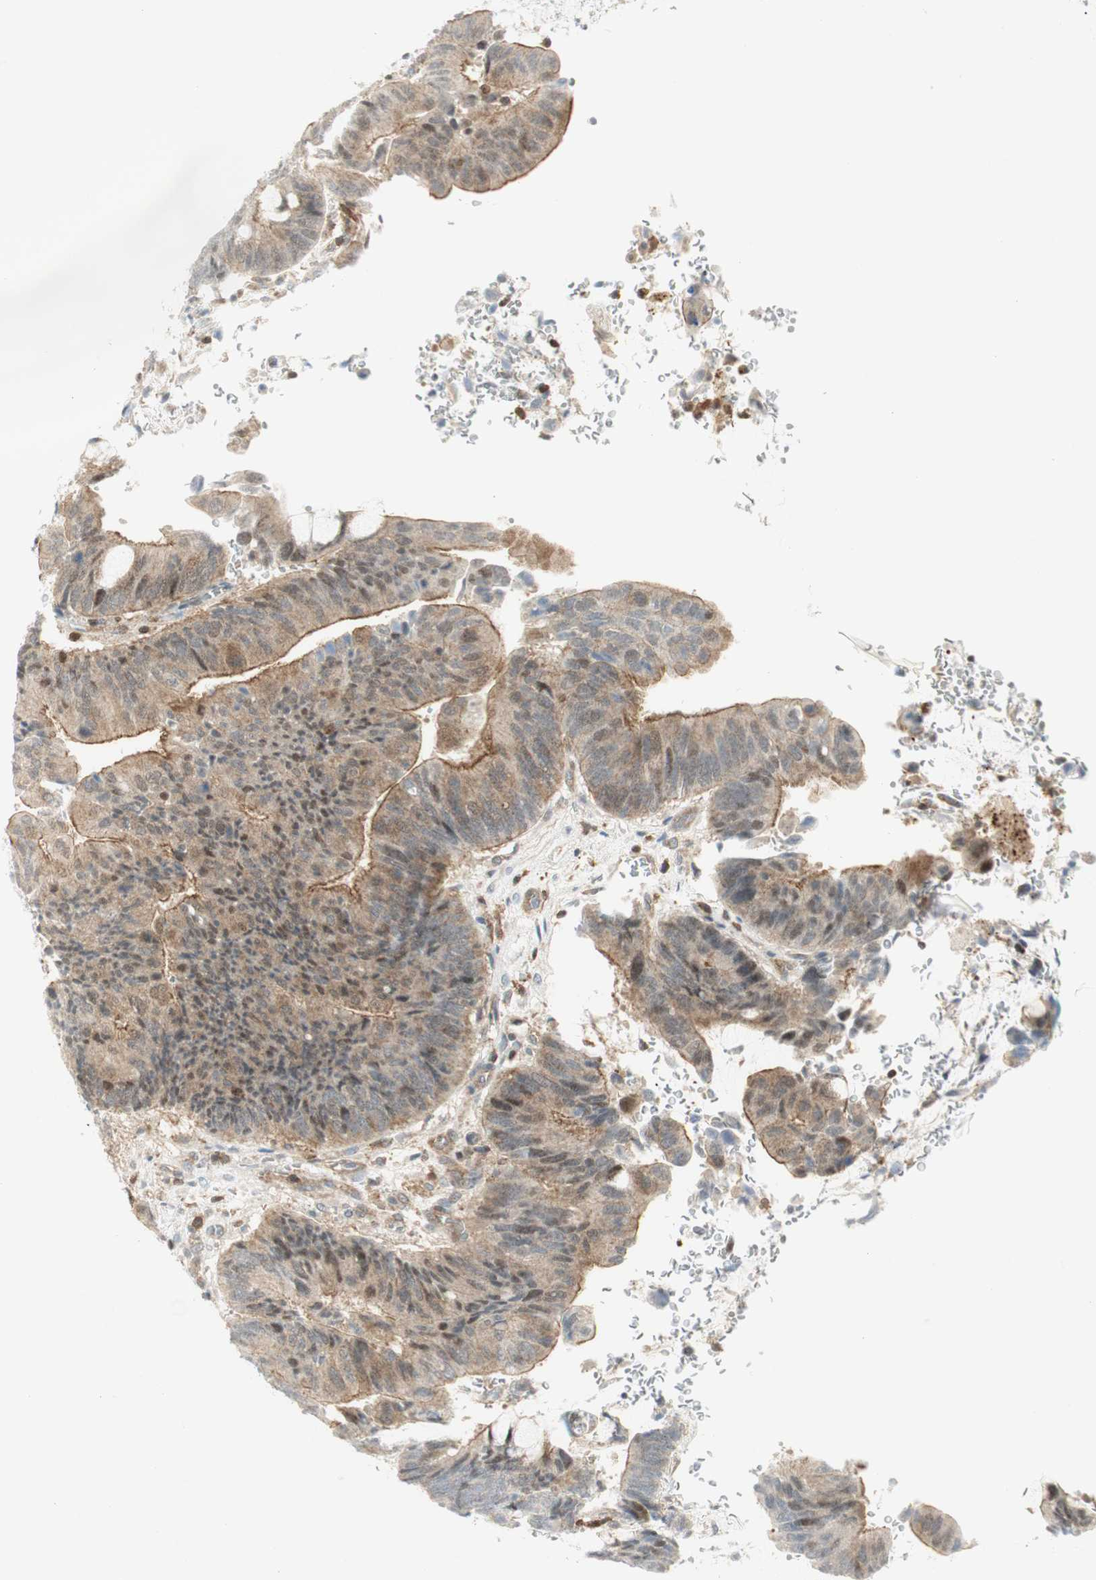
{"staining": {"intensity": "moderate", "quantity": ">75%", "location": "cytoplasmic/membranous"}, "tissue": "colorectal cancer", "cell_type": "Tumor cells", "image_type": "cancer", "snomed": [{"axis": "morphology", "description": "Normal tissue, NOS"}, {"axis": "morphology", "description": "Adenocarcinoma, NOS"}, {"axis": "topography", "description": "Rectum"}, {"axis": "topography", "description": "Peripheral nerve tissue"}], "caption": "This photomicrograph shows immunohistochemistry staining of colorectal cancer (adenocarcinoma), with medium moderate cytoplasmic/membranous staining in approximately >75% of tumor cells.", "gene": "PPP1CA", "patient": {"sex": "male", "age": 92}}